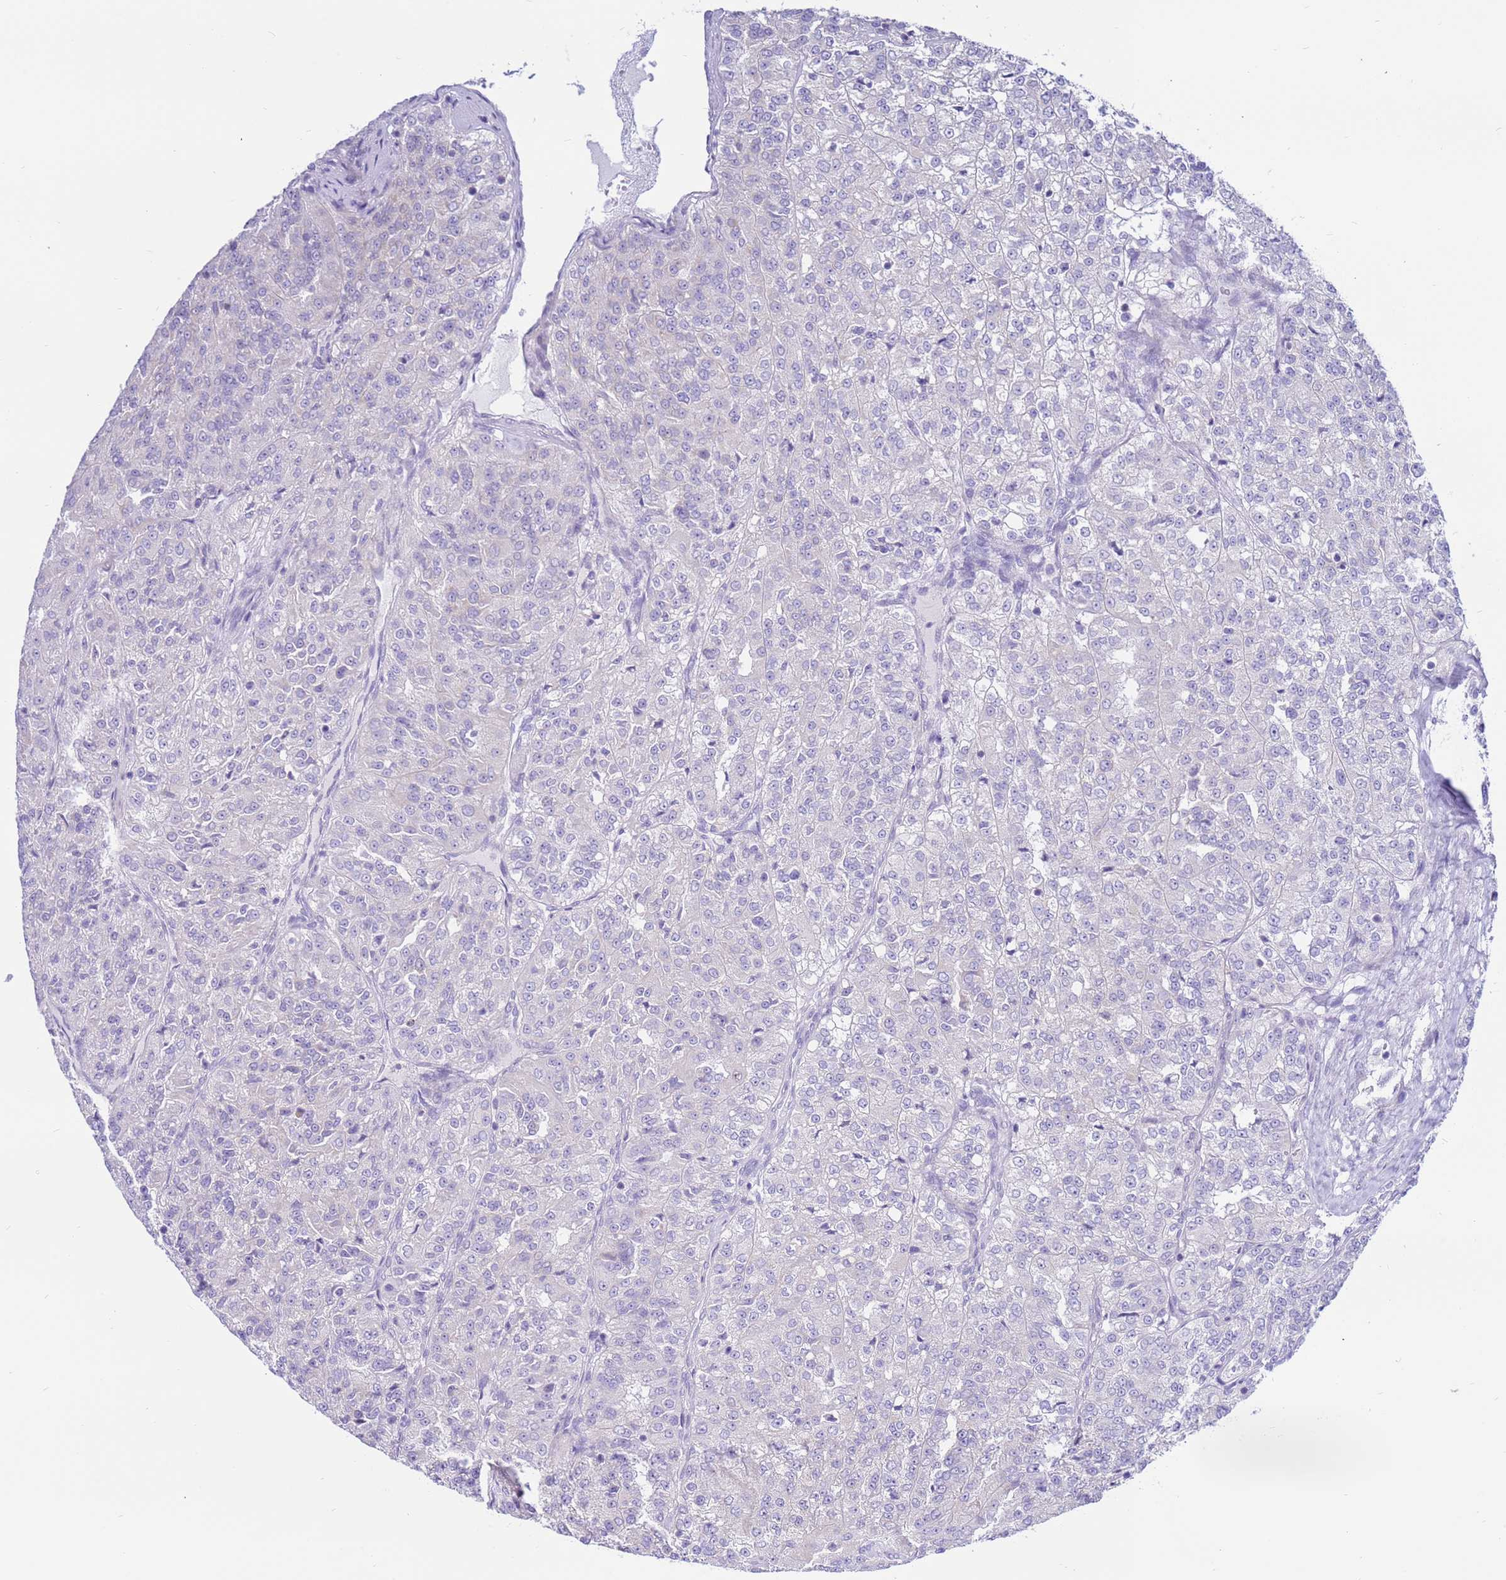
{"staining": {"intensity": "negative", "quantity": "none", "location": "none"}, "tissue": "renal cancer", "cell_type": "Tumor cells", "image_type": "cancer", "snomed": [{"axis": "morphology", "description": "Adenocarcinoma, NOS"}, {"axis": "topography", "description": "Kidney"}], "caption": "The image displays no significant positivity in tumor cells of renal cancer.", "gene": "IGF1R", "patient": {"sex": "female", "age": 63}}